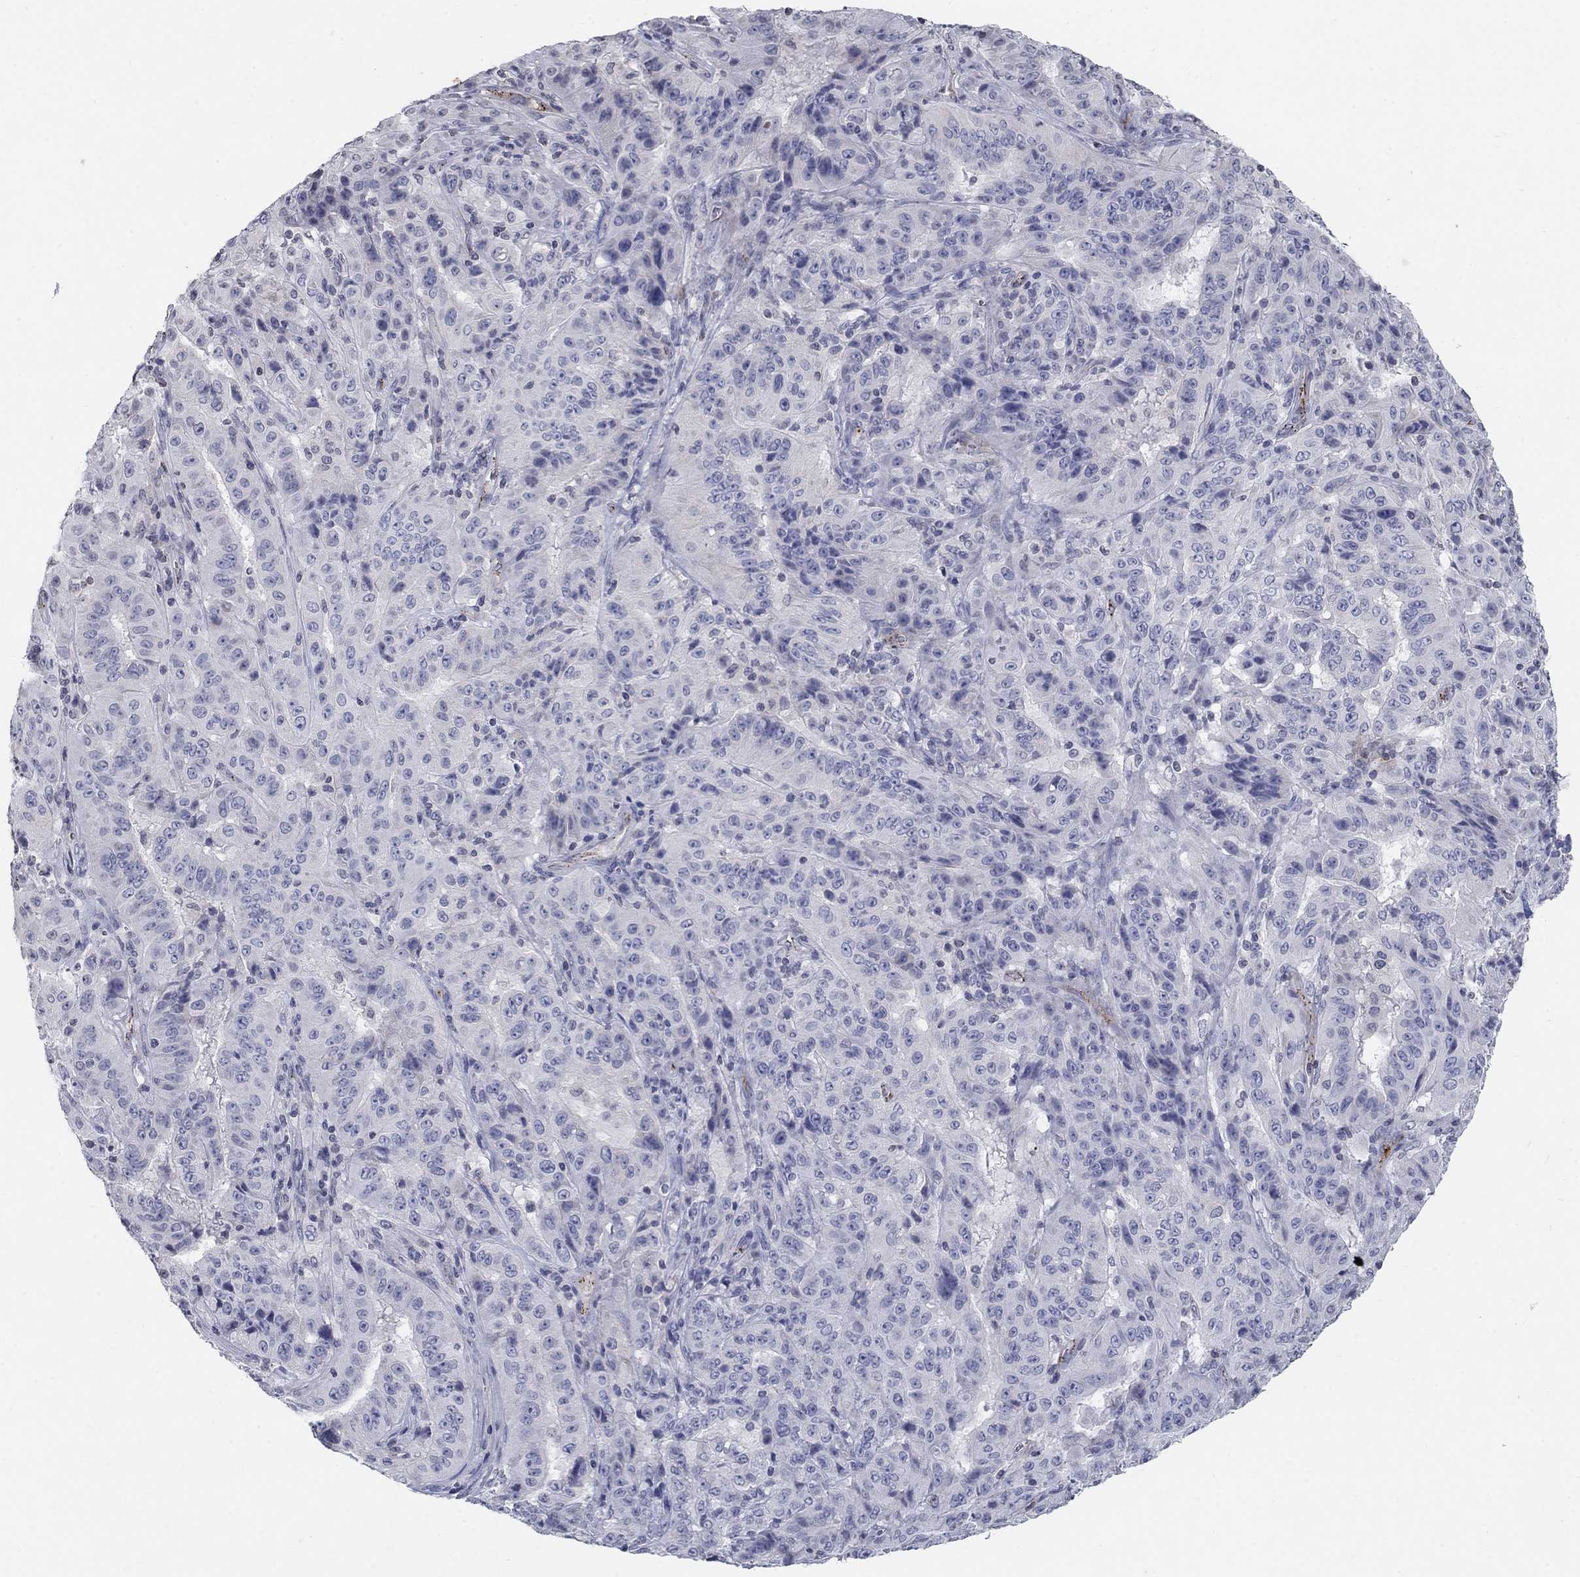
{"staining": {"intensity": "negative", "quantity": "none", "location": "none"}, "tissue": "pancreatic cancer", "cell_type": "Tumor cells", "image_type": "cancer", "snomed": [{"axis": "morphology", "description": "Adenocarcinoma, NOS"}, {"axis": "topography", "description": "Pancreas"}], "caption": "This is an IHC histopathology image of pancreatic cancer (adenocarcinoma). There is no staining in tumor cells.", "gene": "TINAG", "patient": {"sex": "male", "age": 63}}